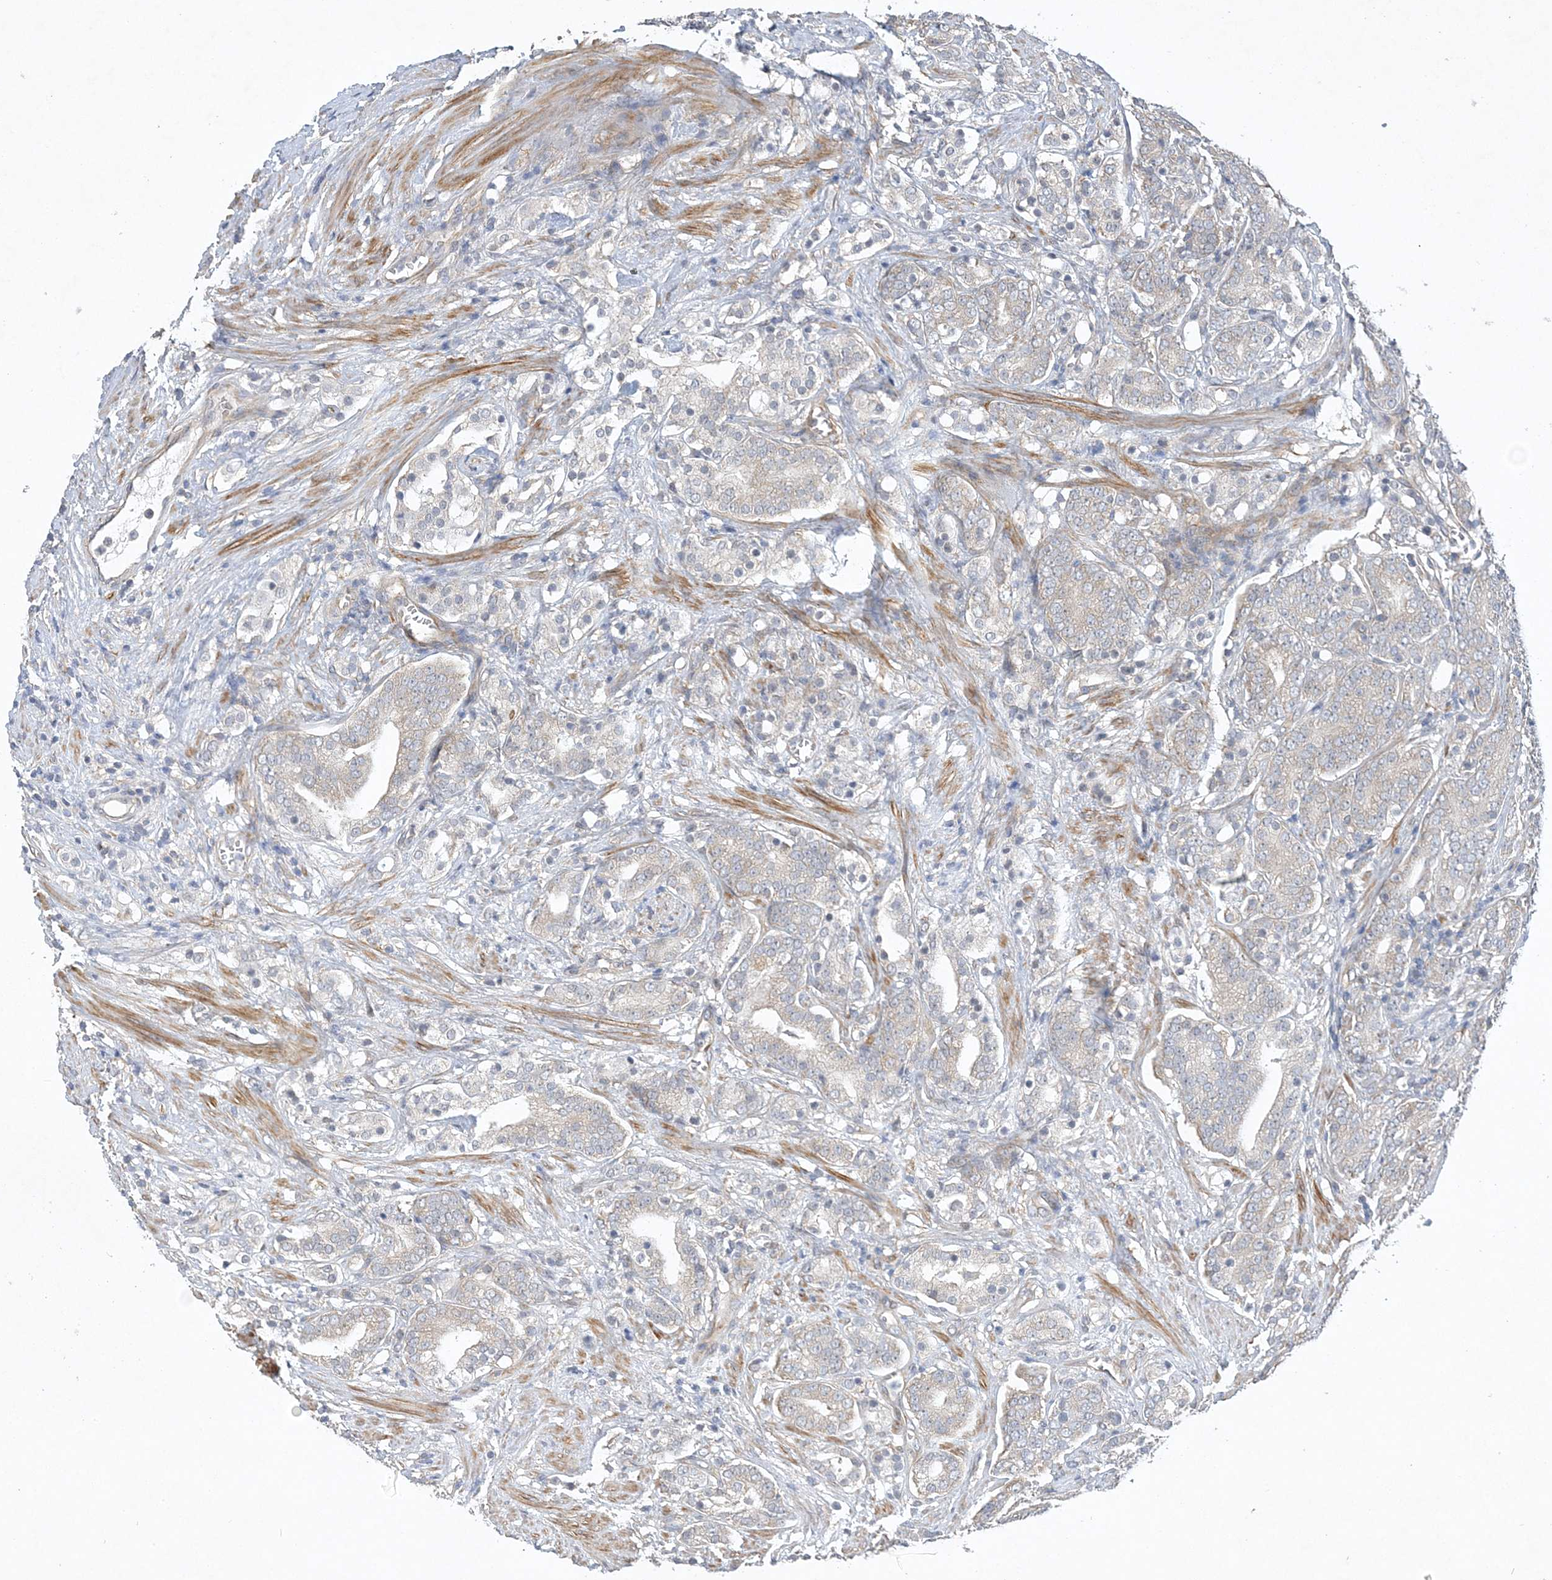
{"staining": {"intensity": "negative", "quantity": "none", "location": "none"}, "tissue": "prostate cancer", "cell_type": "Tumor cells", "image_type": "cancer", "snomed": [{"axis": "morphology", "description": "Adenocarcinoma, High grade"}, {"axis": "topography", "description": "Prostate"}], "caption": "The photomicrograph displays no significant expression in tumor cells of high-grade adenocarcinoma (prostate). (DAB (3,3'-diaminobenzidine) IHC visualized using brightfield microscopy, high magnification).", "gene": "MAP4K5", "patient": {"sex": "male", "age": 57}}